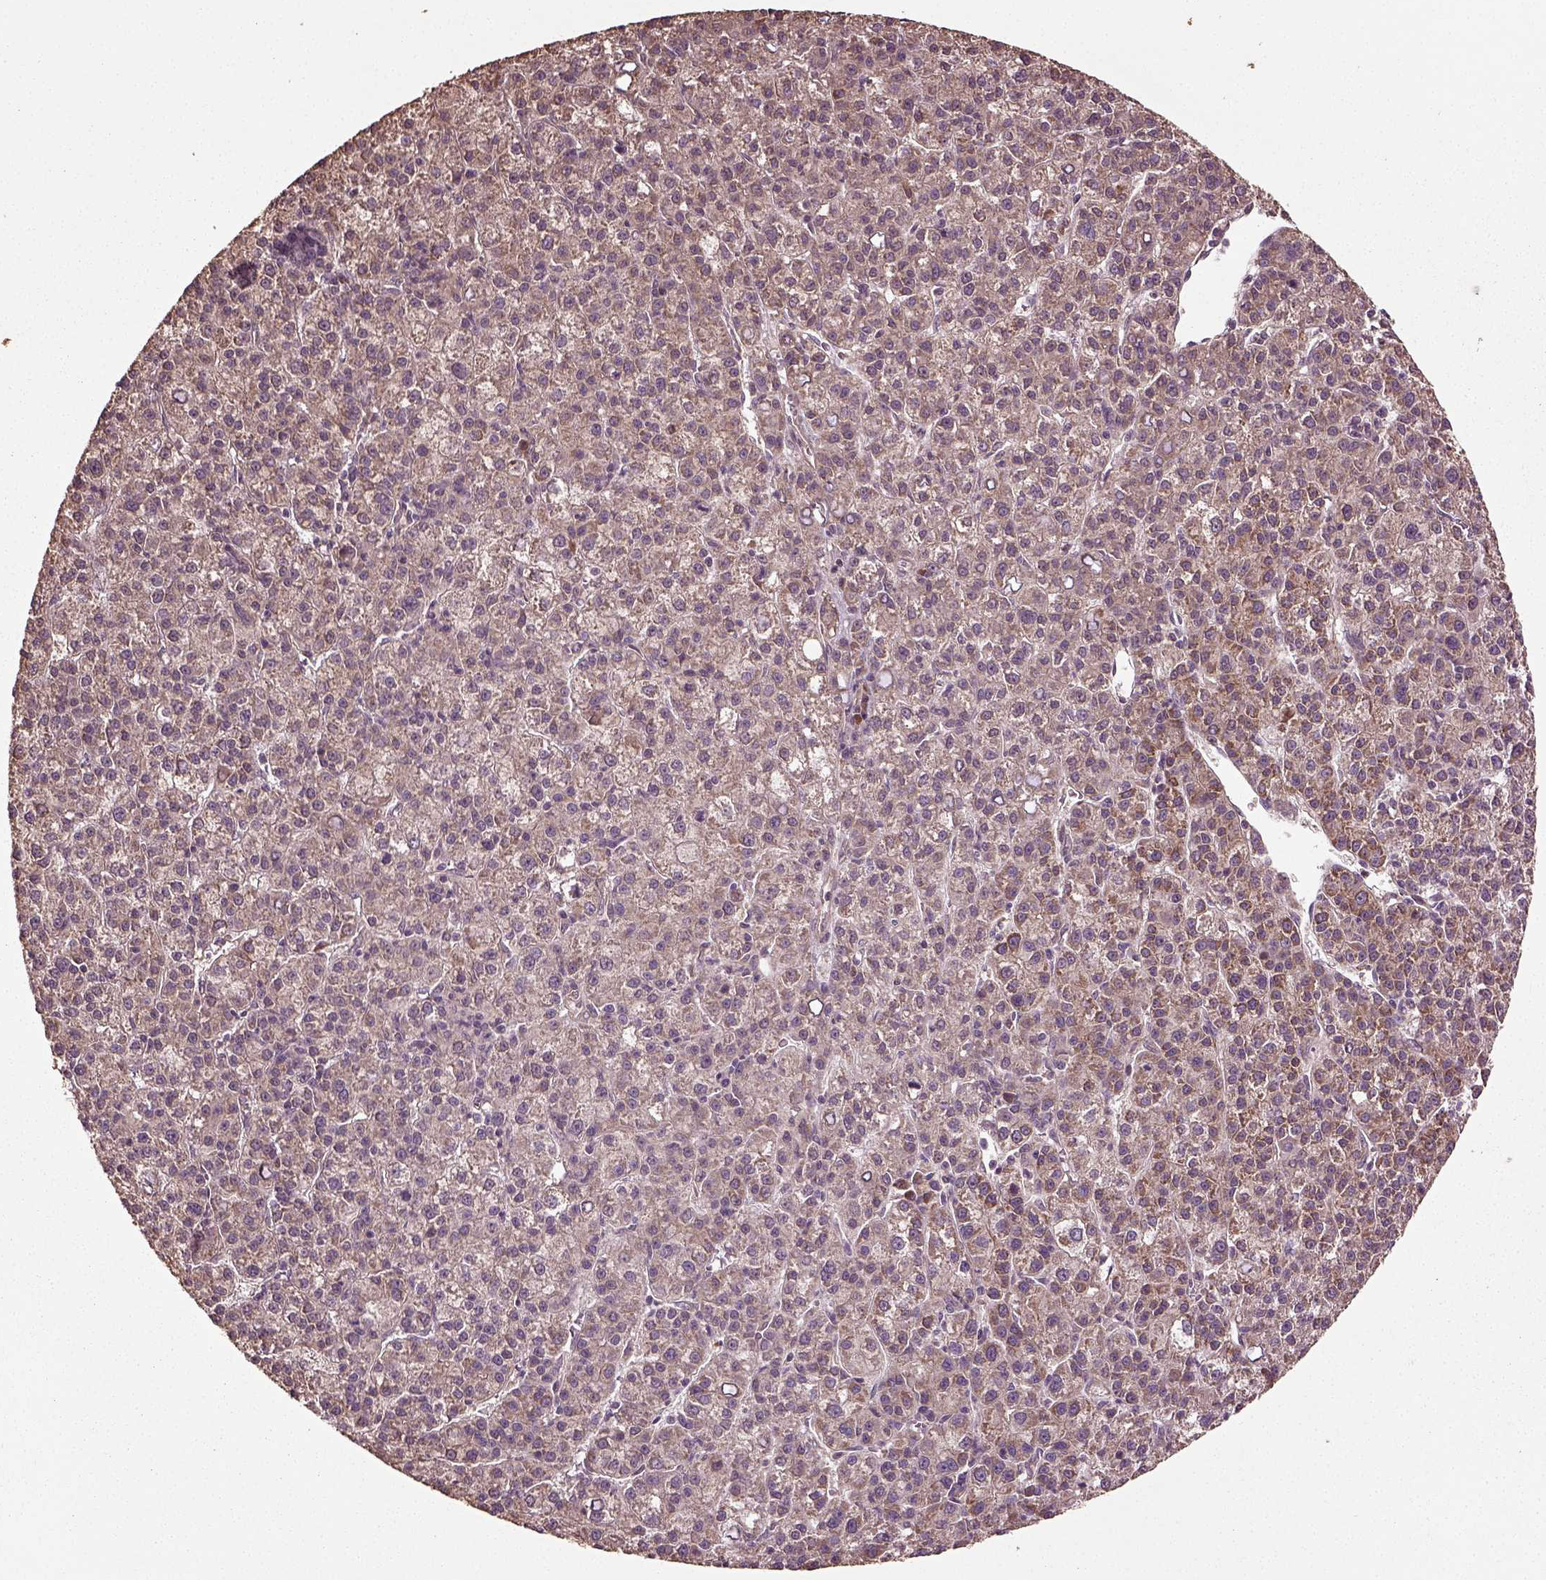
{"staining": {"intensity": "weak", "quantity": "25%-75%", "location": "cytoplasmic/membranous"}, "tissue": "liver cancer", "cell_type": "Tumor cells", "image_type": "cancer", "snomed": [{"axis": "morphology", "description": "Carcinoma, Hepatocellular, NOS"}, {"axis": "topography", "description": "Liver"}], "caption": "Immunohistochemical staining of human liver hepatocellular carcinoma reveals low levels of weak cytoplasmic/membranous expression in about 25%-75% of tumor cells.", "gene": "ERV3-1", "patient": {"sex": "female", "age": 60}}